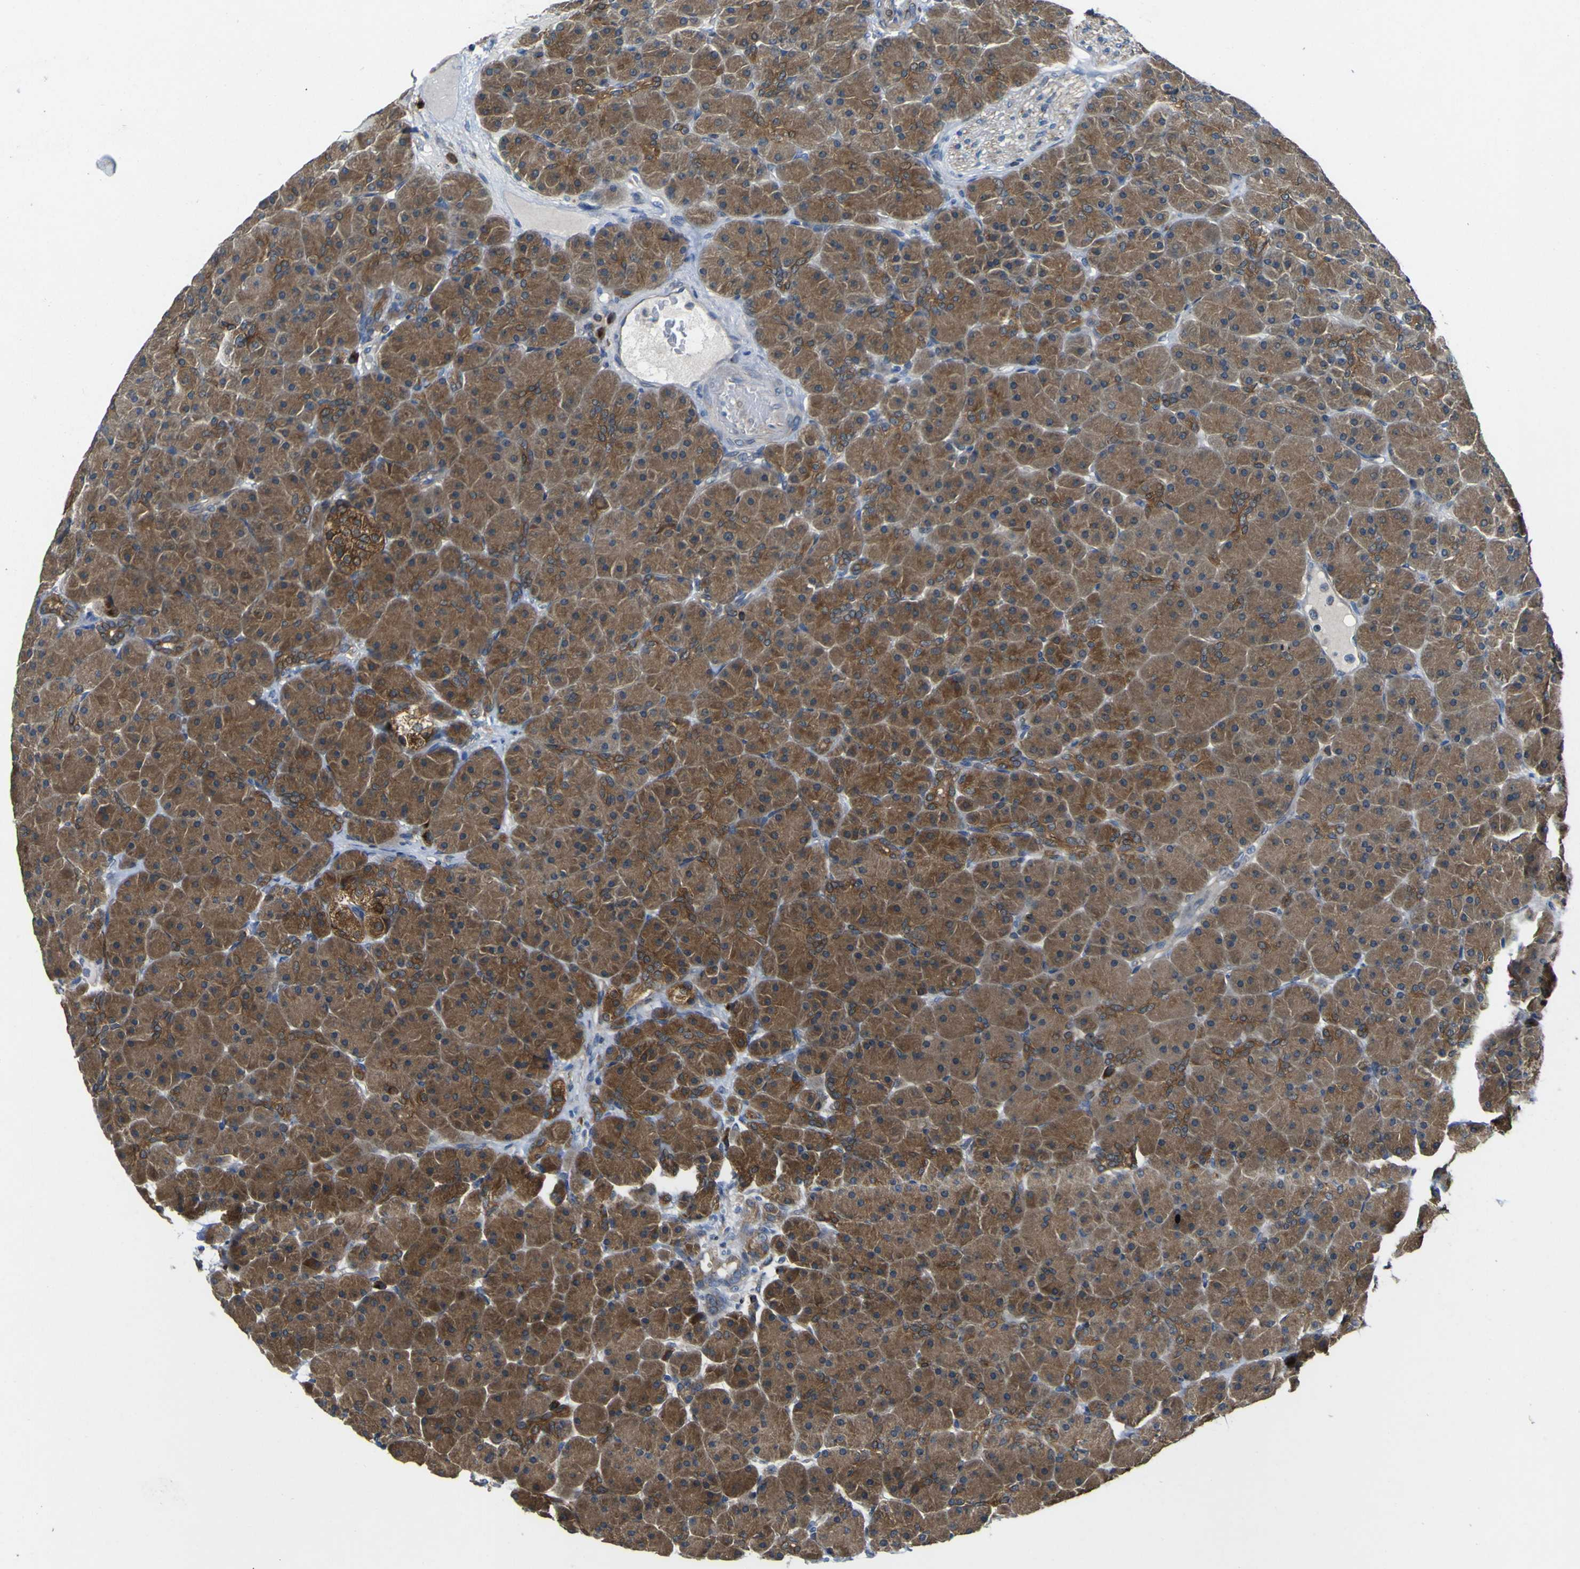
{"staining": {"intensity": "moderate", "quantity": ">75%", "location": "cytoplasmic/membranous"}, "tissue": "pancreas", "cell_type": "Exocrine glandular cells", "image_type": "normal", "snomed": [{"axis": "morphology", "description": "Normal tissue, NOS"}, {"axis": "topography", "description": "Pancreas"}], "caption": "The image exhibits staining of benign pancreas, revealing moderate cytoplasmic/membranous protein staining (brown color) within exocrine glandular cells. The staining was performed using DAB (3,3'-diaminobenzidine), with brown indicating positive protein expression. Nuclei are stained blue with hematoxylin.", "gene": "EML2", "patient": {"sex": "male", "age": 66}}